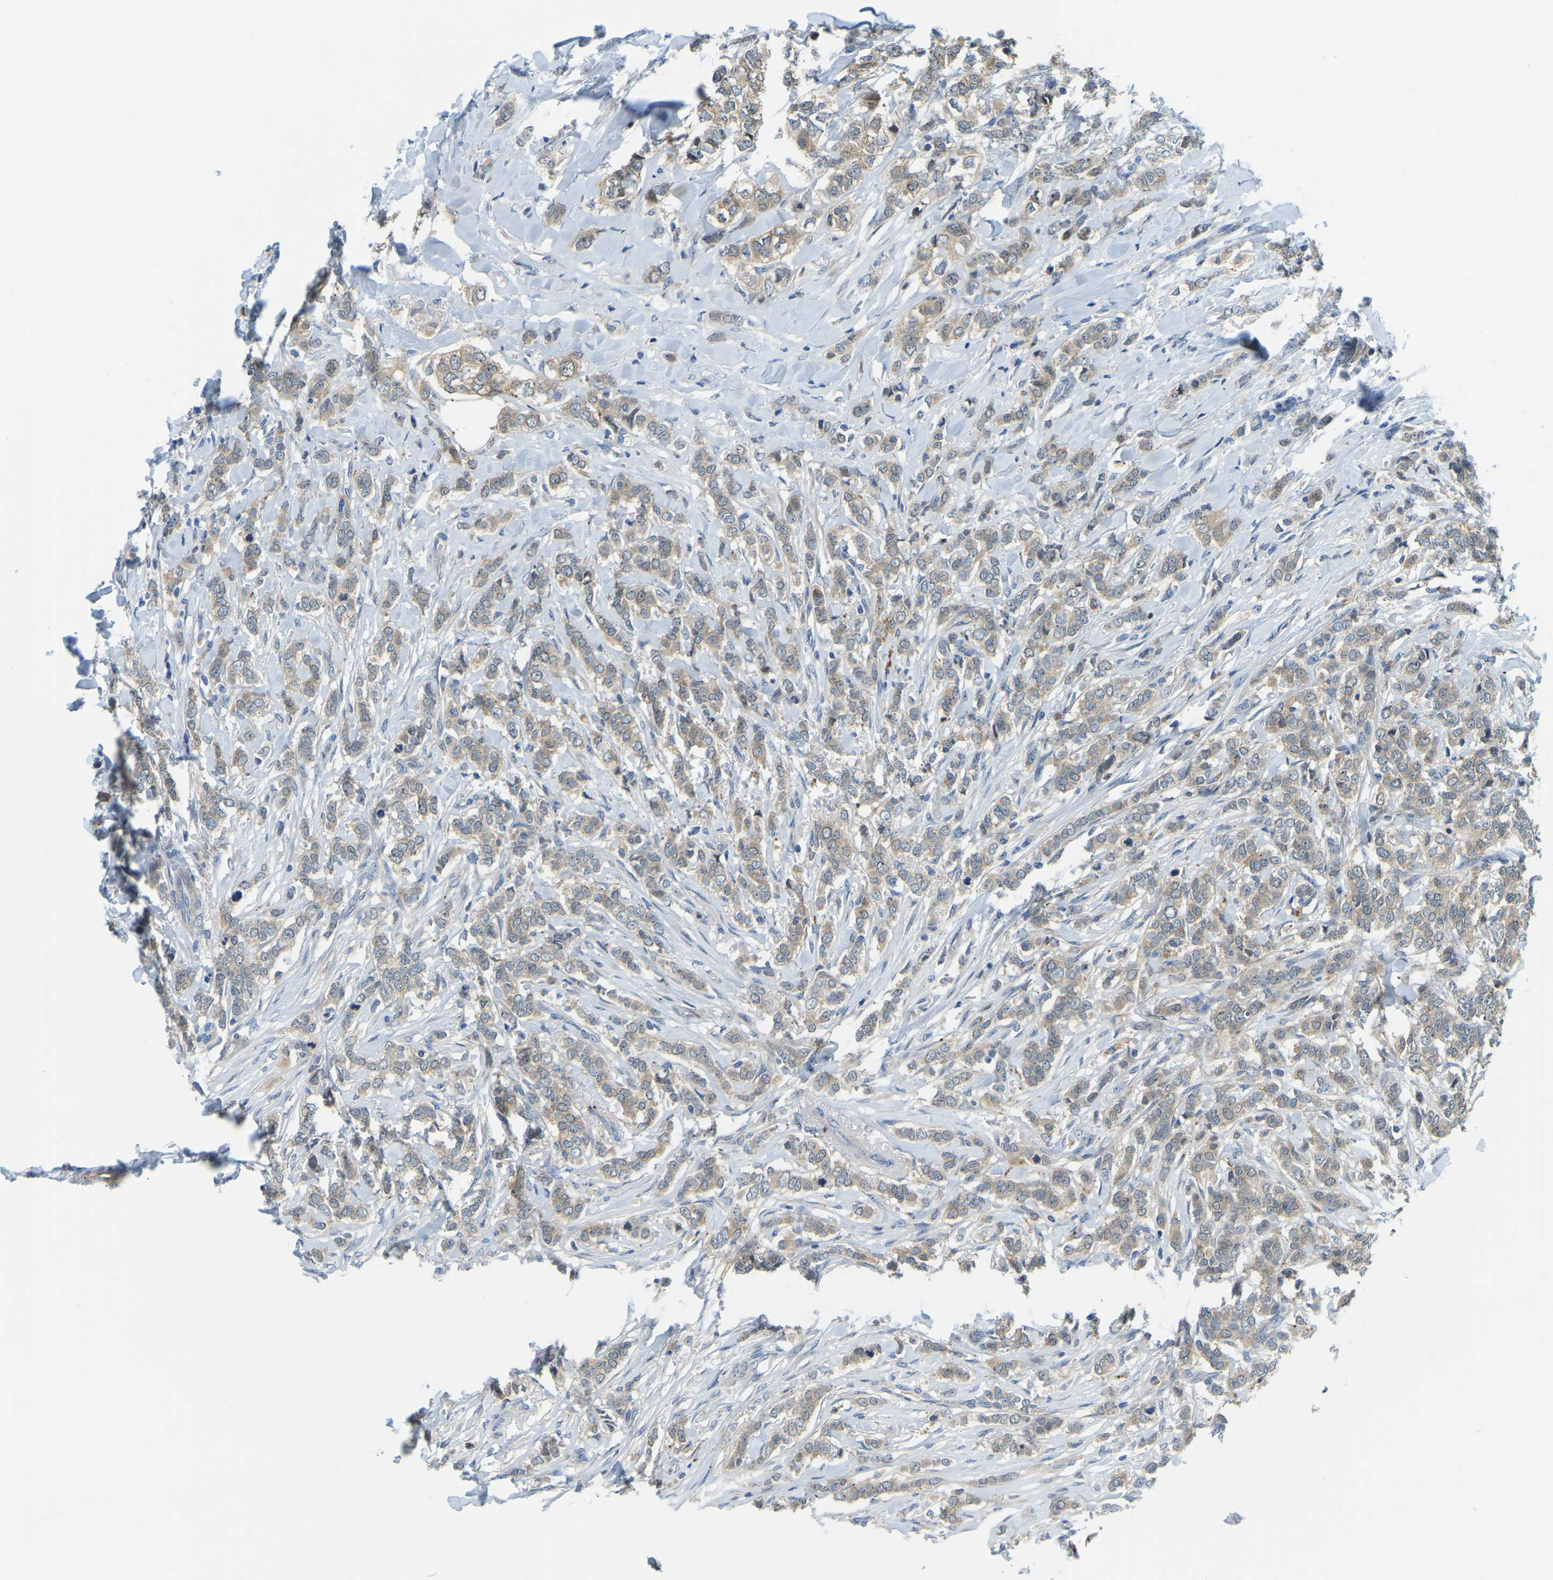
{"staining": {"intensity": "moderate", "quantity": ">75%", "location": "cytoplasmic/membranous"}, "tissue": "breast cancer", "cell_type": "Tumor cells", "image_type": "cancer", "snomed": [{"axis": "morphology", "description": "Lobular carcinoma"}, {"axis": "topography", "description": "Skin"}, {"axis": "topography", "description": "Breast"}], "caption": "Protein positivity by IHC exhibits moderate cytoplasmic/membranous expression in approximately >75% of tumor cells in breast cancer. (DAB = brown stain, brightfield microscopy at high magnification).", "gene": "NME8", "patient": {"sex": "female", "age": 46}}